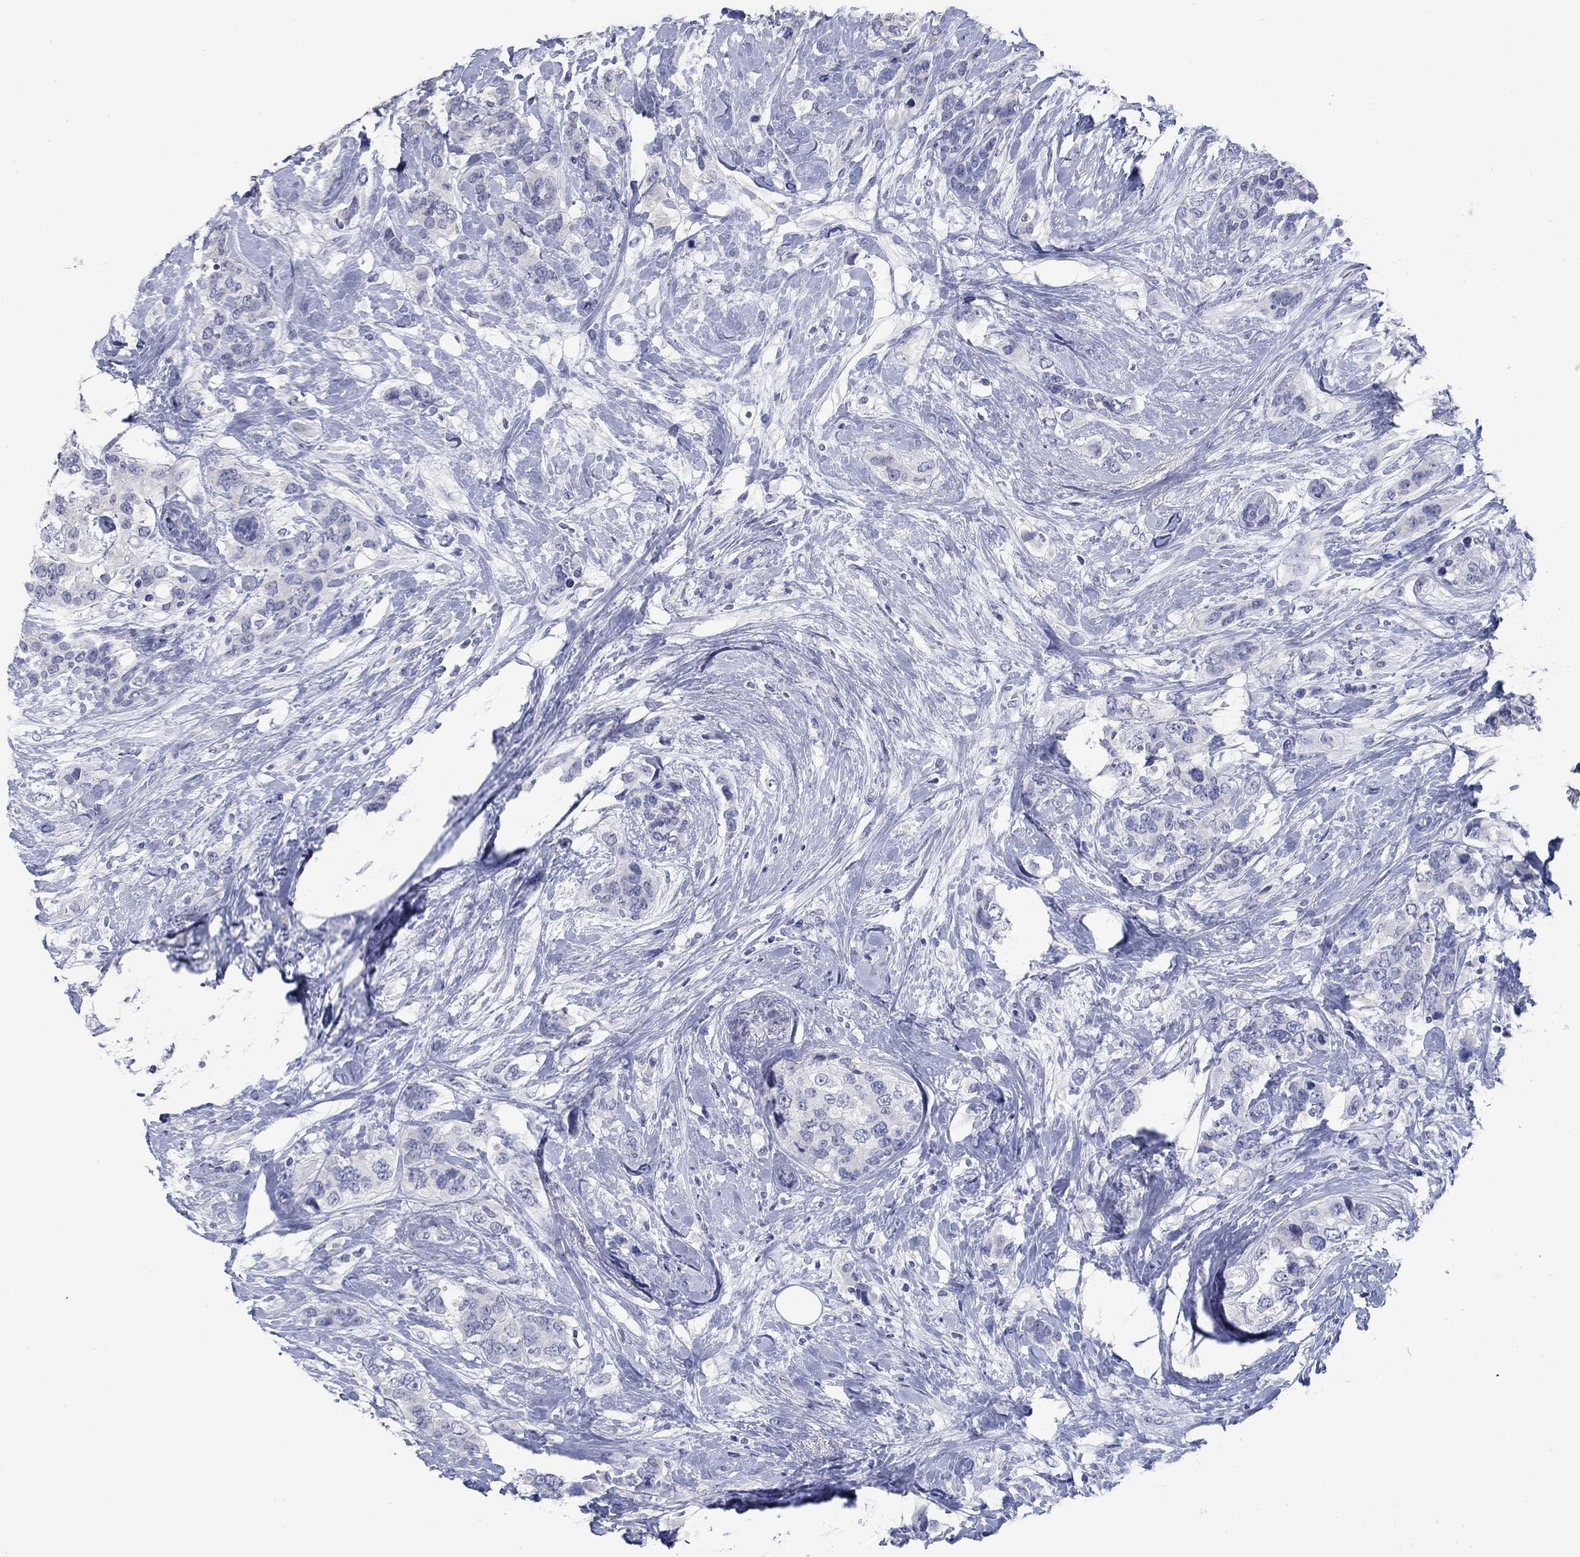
{"staining": {"intensity": "negative", "quantity": "none", "location": "none"}, "tissue": "breast cancer", "cell_type": "Tumor cells", "image_type": "cancer", "snomed": [{"axis": "morphology", "description": "Lobular carcinoma"}, {"axis": "topography", "description": "Breast"}], "caption": "An image of human breast cancer is negative for staining in tumor cells. (IHC, brightfield microscopy, high magnification).", "gene": "ATP6V1G2", "patient": {"sex": "female", "age": 59}}